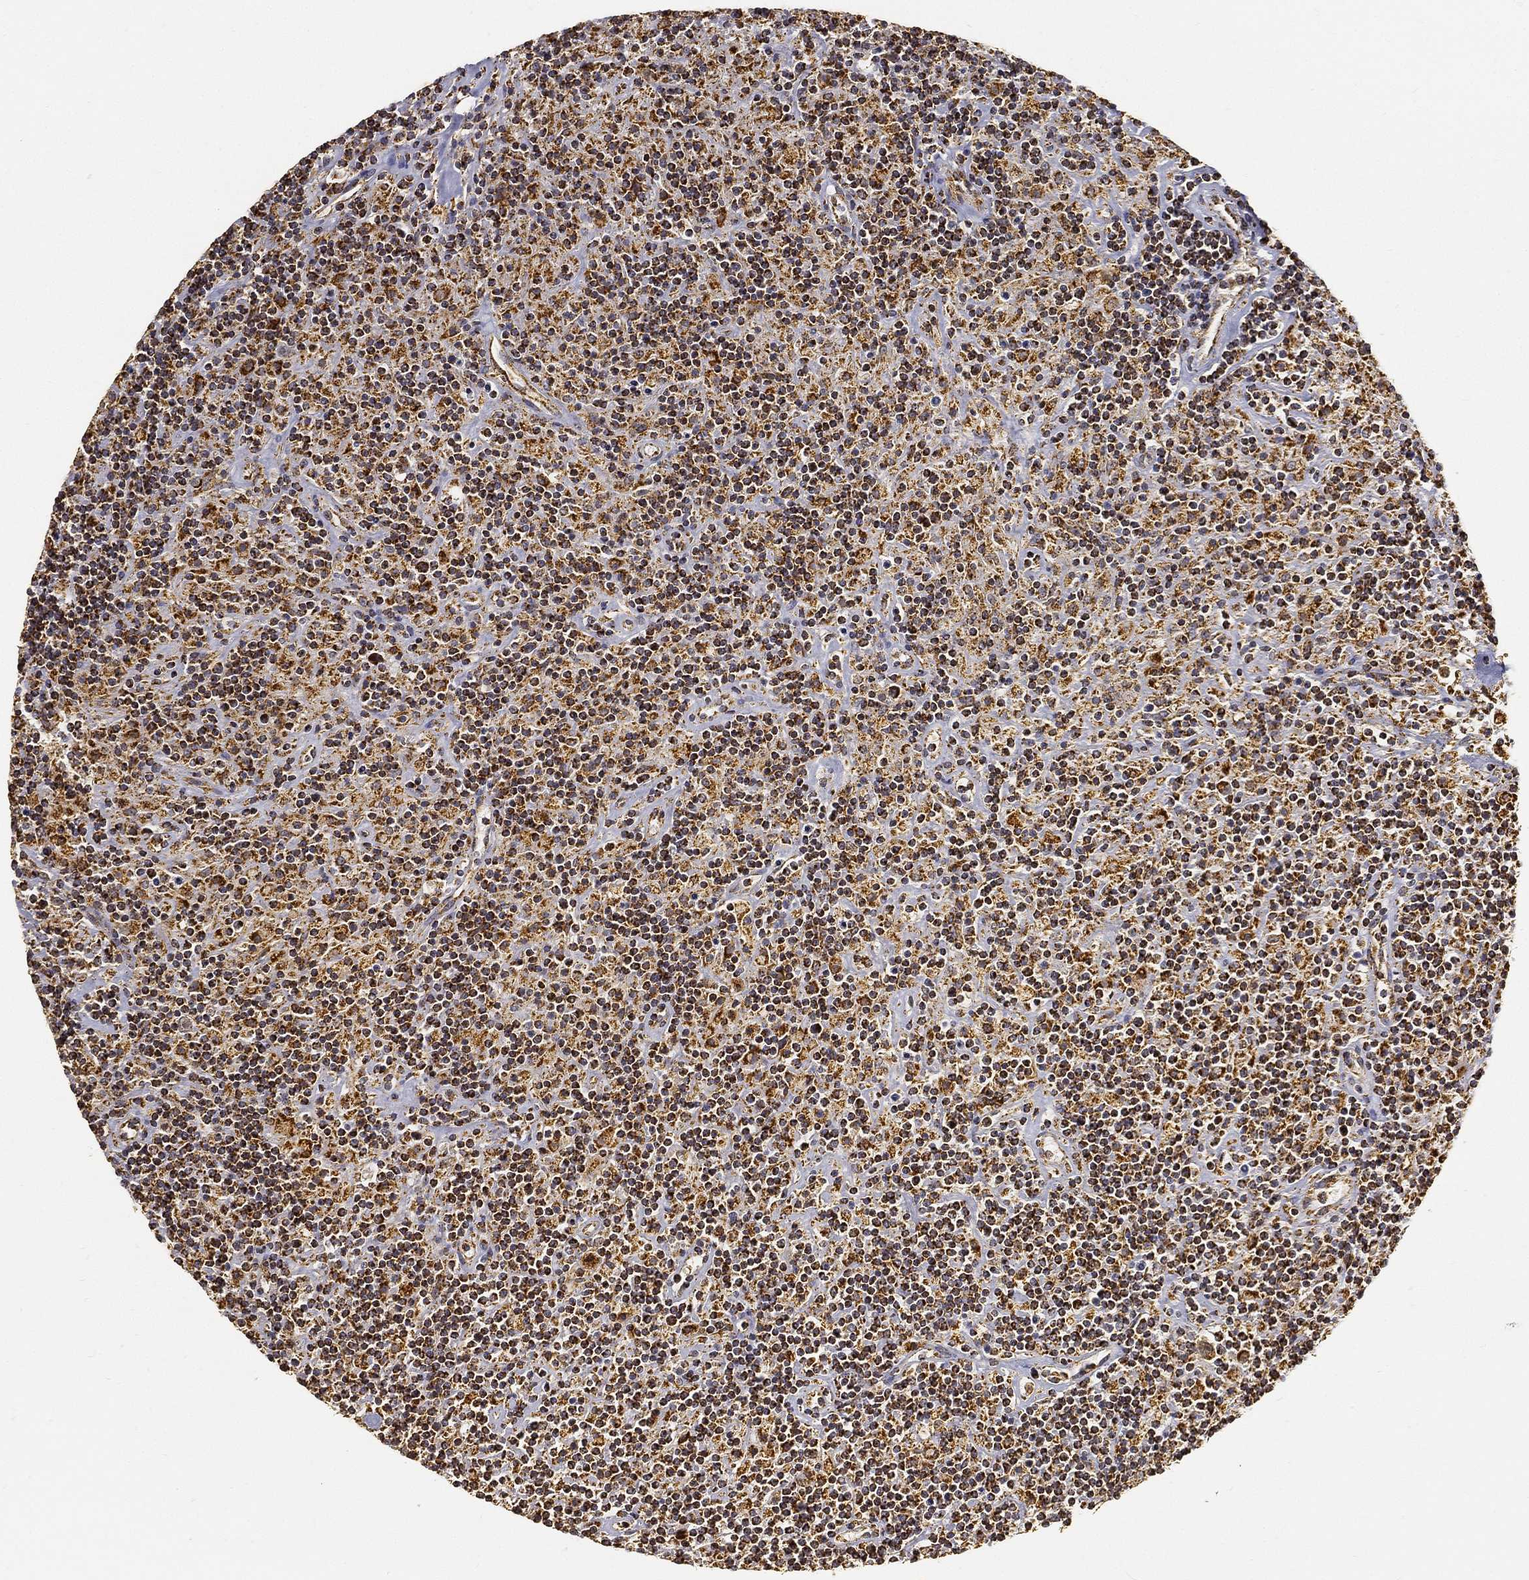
{"staining": {"intensity": "moderate", "quantity": ">75%", "location": "cytoplasmic/membranous"}, "tissue": "lymphoma", "cell_type": "Tumor cells", "image_type": "cancer", "snomed": [{"axis": "morphology", "description": "Hodgkin's disease, NOS"}, {"axis": "topography", "description": "Lymph node"}], "caption": "Immunohistochemistry micrograph of neoplastic tissue: human lymphoma stained using immunohistochemistry (IHC) shows medium levels of moderate protein expression localized specifically in the cytoplasmic/membranous of tumor cells, appearing as a cytoplasmic/membranous brown color.", "gene": "NDUFAB1", "patient": {"sex": "male", "age": 70}}